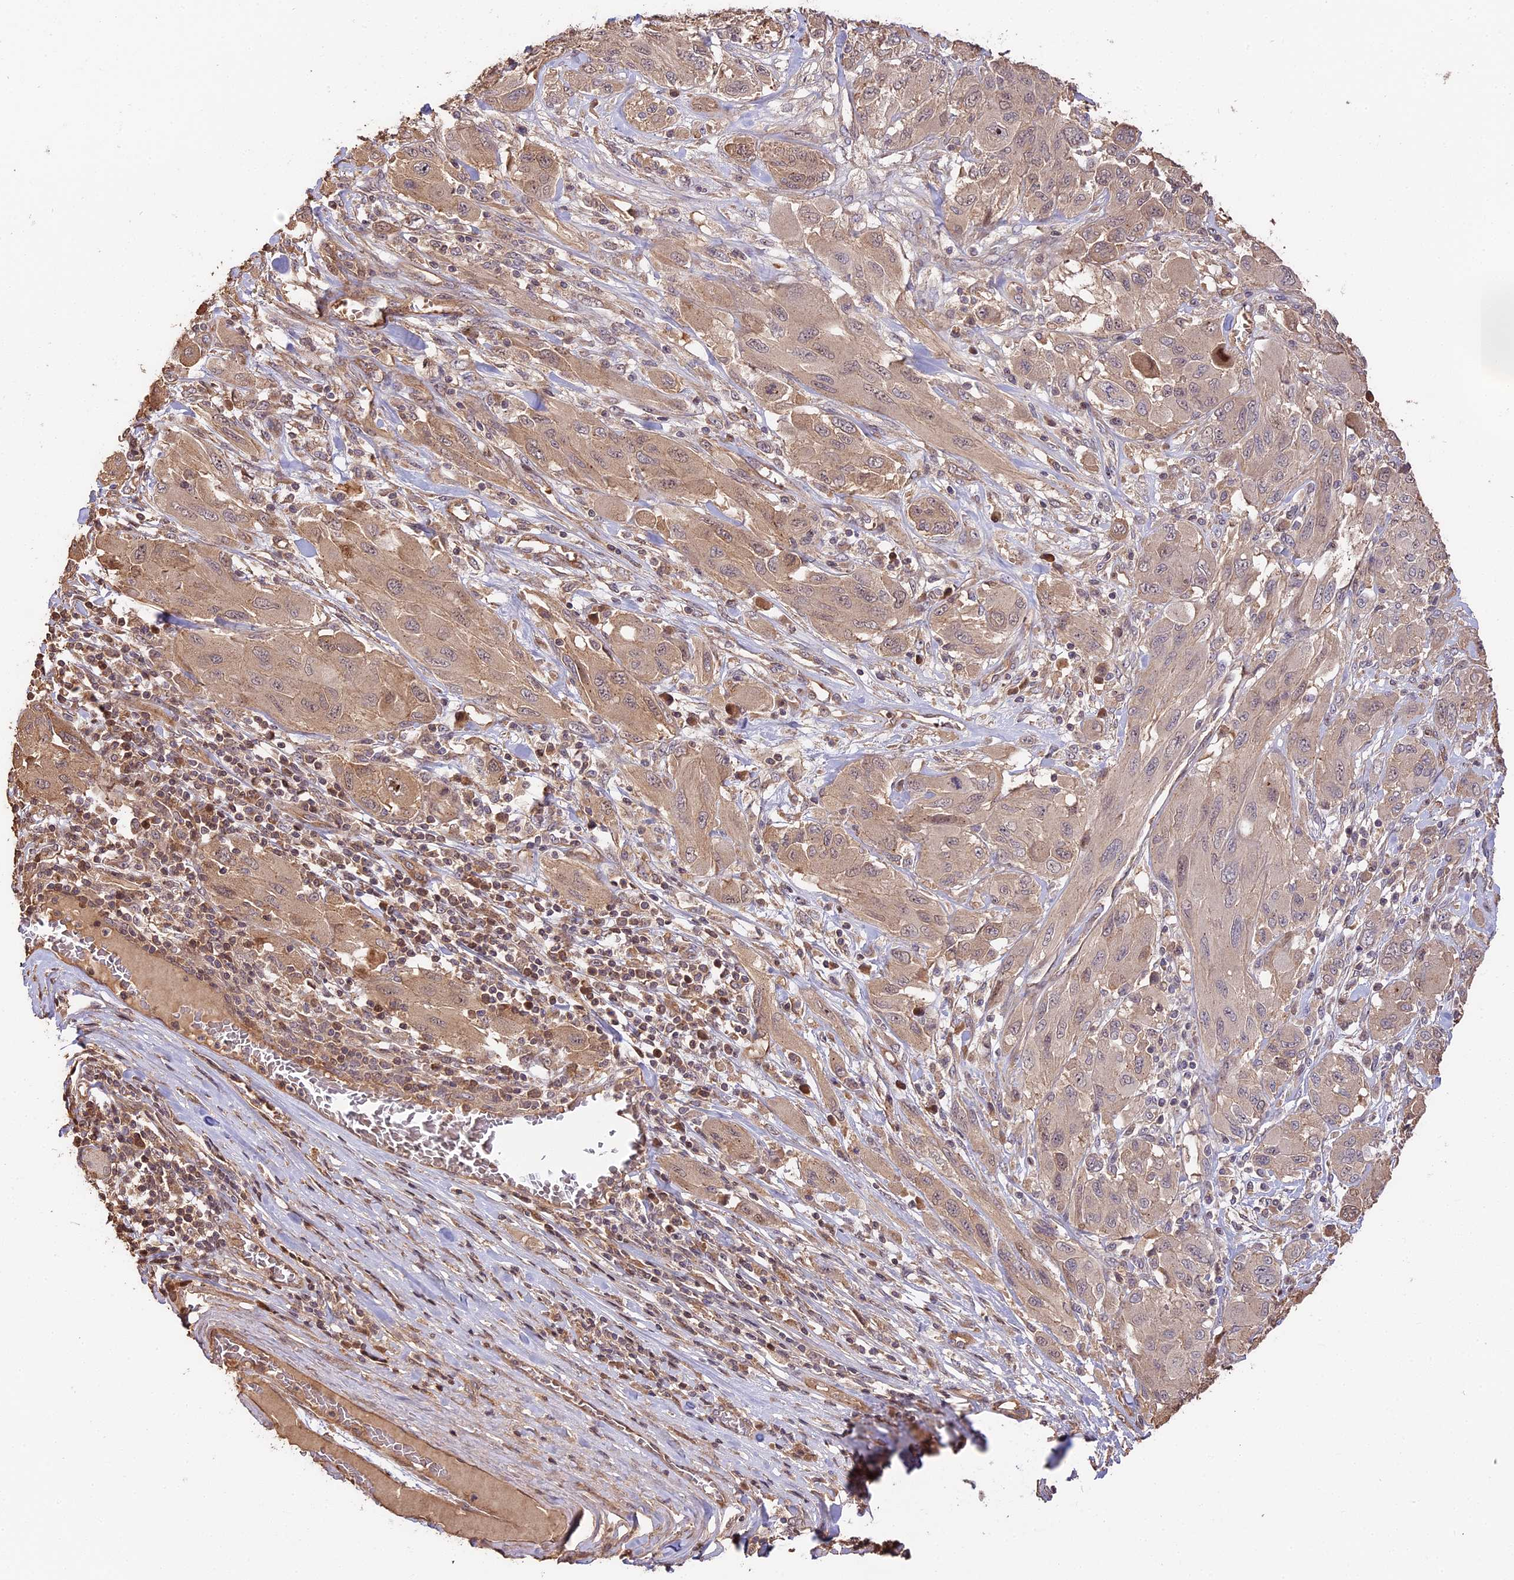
{"staining": {"intensity": "weak", "quantity": ">75%", "location": "cytoplasmic/membranous"}, "tissue": "melanoma", "cell_type": "Tumor cells", "image_type": "cancer", "snomed": [{"axis": "morphology", "description": "Malignant melanoma, NOS"}, {"axis": "topography", "description": "Skin"}], "caption": "Human melanoma stained with a brown dye shows weak cytoplasmic/membranous positive expression in about >75% of tumor cells.", "gene": "PPP1R37", "patient": {"sex": "female", "age": 91}}